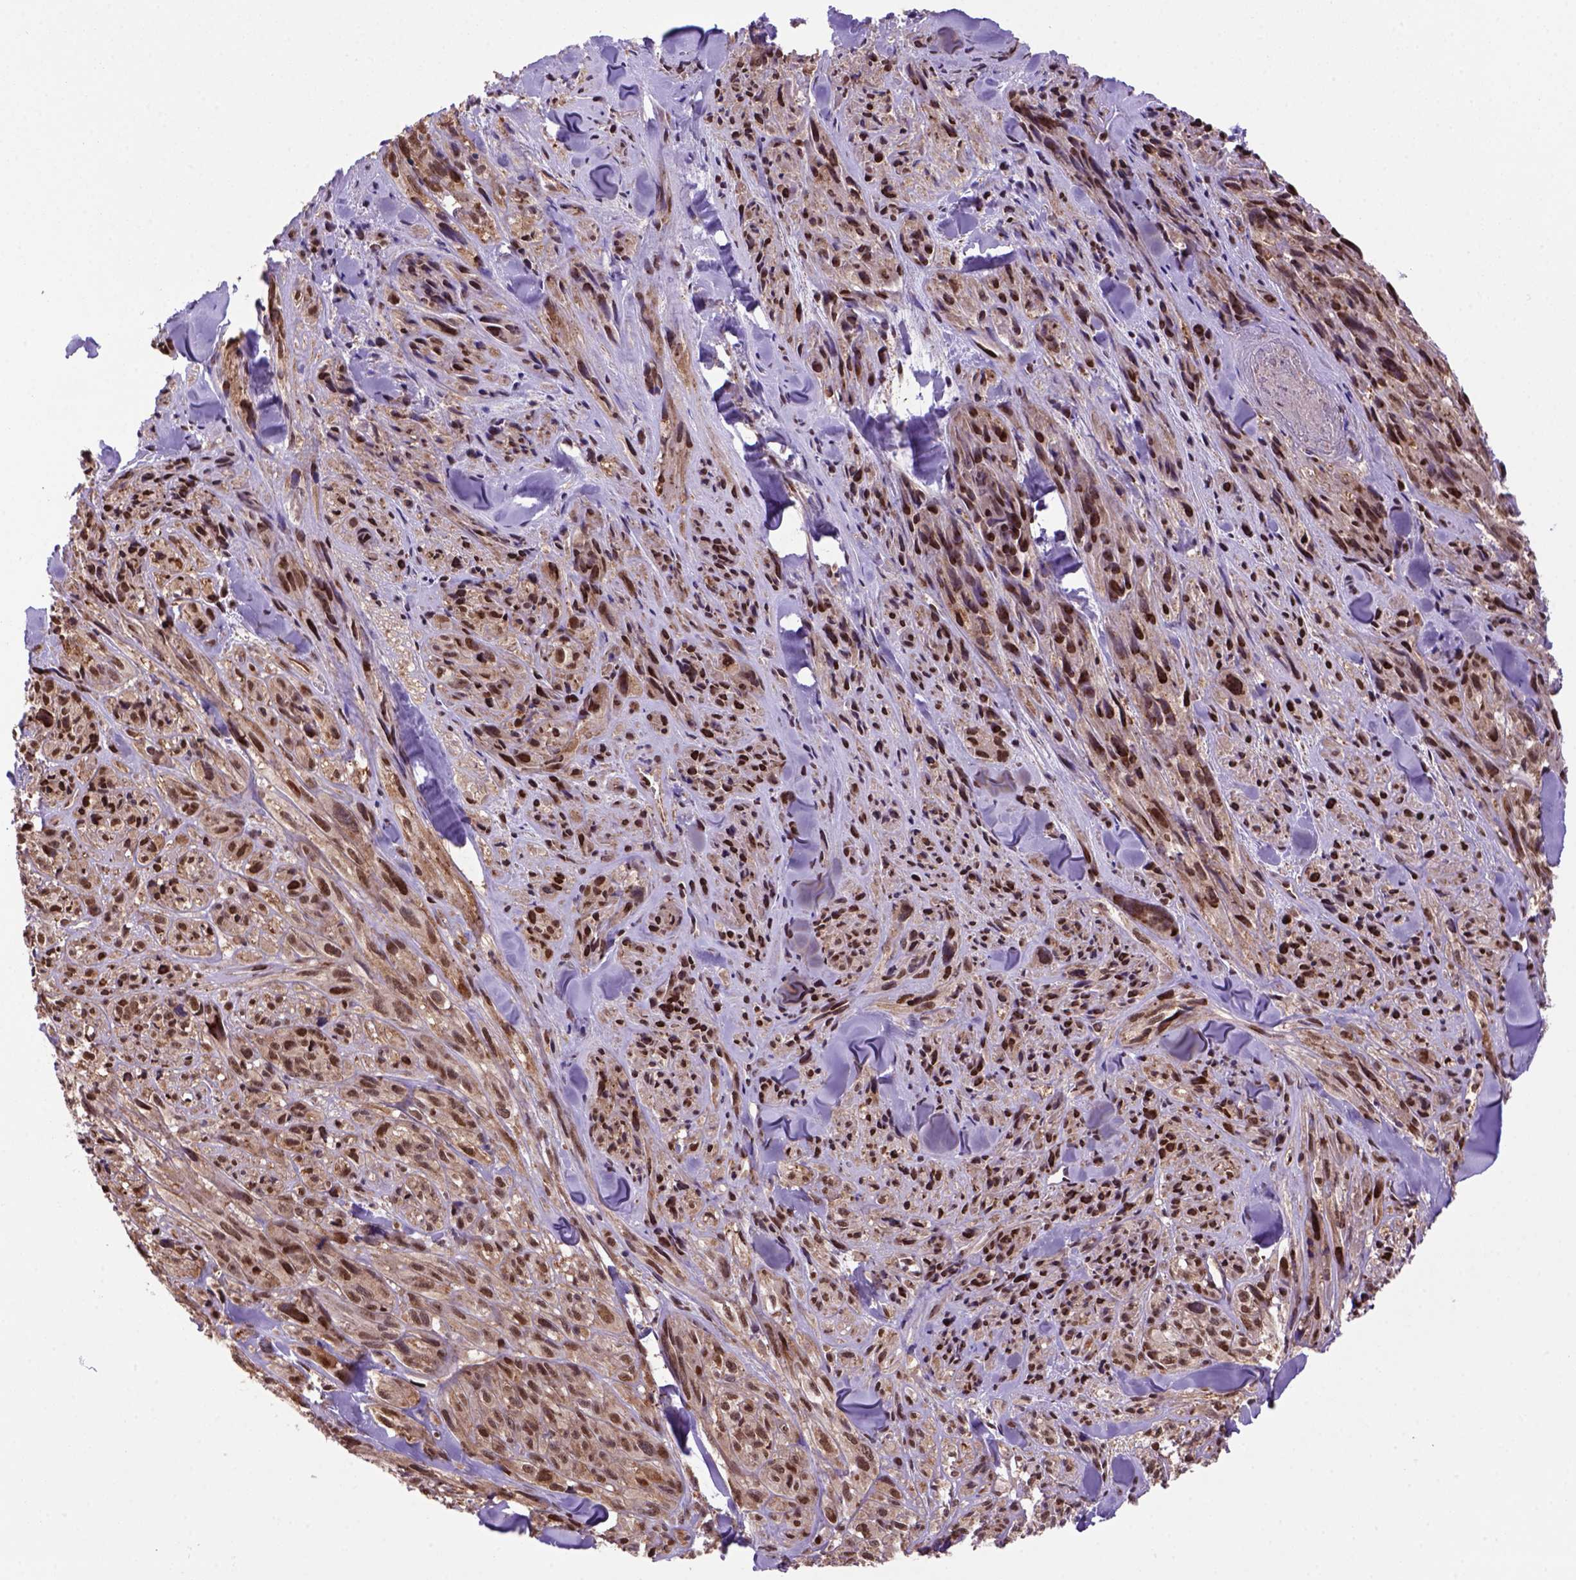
{"staining": {"intensity": "strong", "quantity": ">75%", "location": "nuclear"}, "tissue": "melanoma", "cell_type": "Tumor cells", "image_type": "cancer", "snomed": [{"axis": "morphology", "description": "Malignant melanoma, NOS"}, {"axis": "topography", "description": "Skin"}], "caption": "Protein expression analysis of human malignant melanoma reveals strong nuclear expression in approximately >75% of tumor cells.", "gene": "PSMC2", "patient": {"sex": "male", "age": 67}}